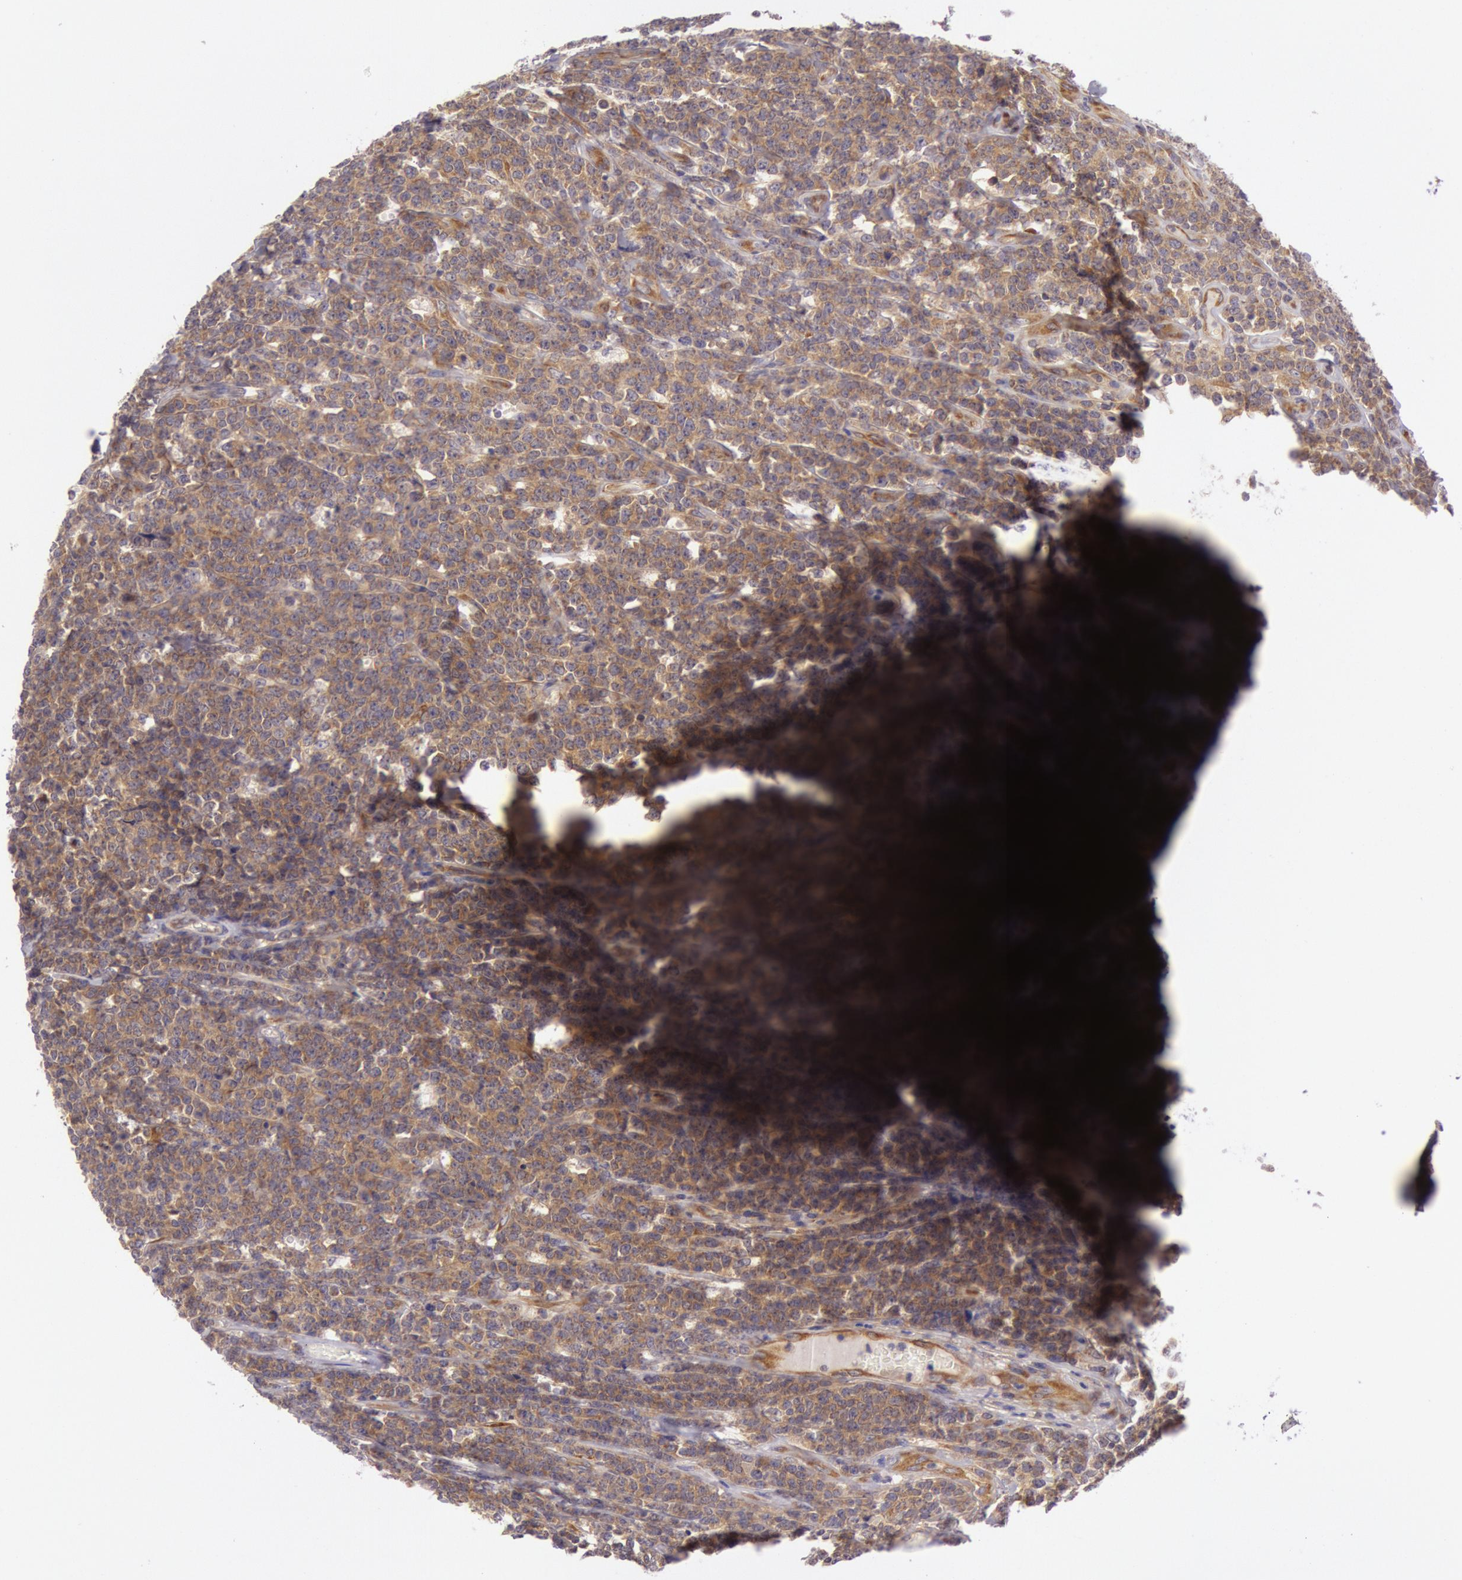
{"staining": {"intensity": "moderate", "quantity": ">75%", "location": "cytoplasmic/membranous"}, "tissue": "lymphoma", "cell_type": "Tumor cells", "image_type": "cancer", "snomed": [{"axis": "morphology", "description": "Malignant lymphoma, non-Hodgkin's type, High grade"}, {"axis": "topography", "description": "Small intestine"}, {"axis": "topography", "description": "Colon"}], "caption": "There is medium levels of moderate cytoplasmic/membranous expression in tumor cells of high-grade malignant lymphoma, non-Hodgkin's type, as demonstrated by immunohistochemical staining (brown color).", "gene": "CHUK", "patient": {"sex": "male", "age": 8}}